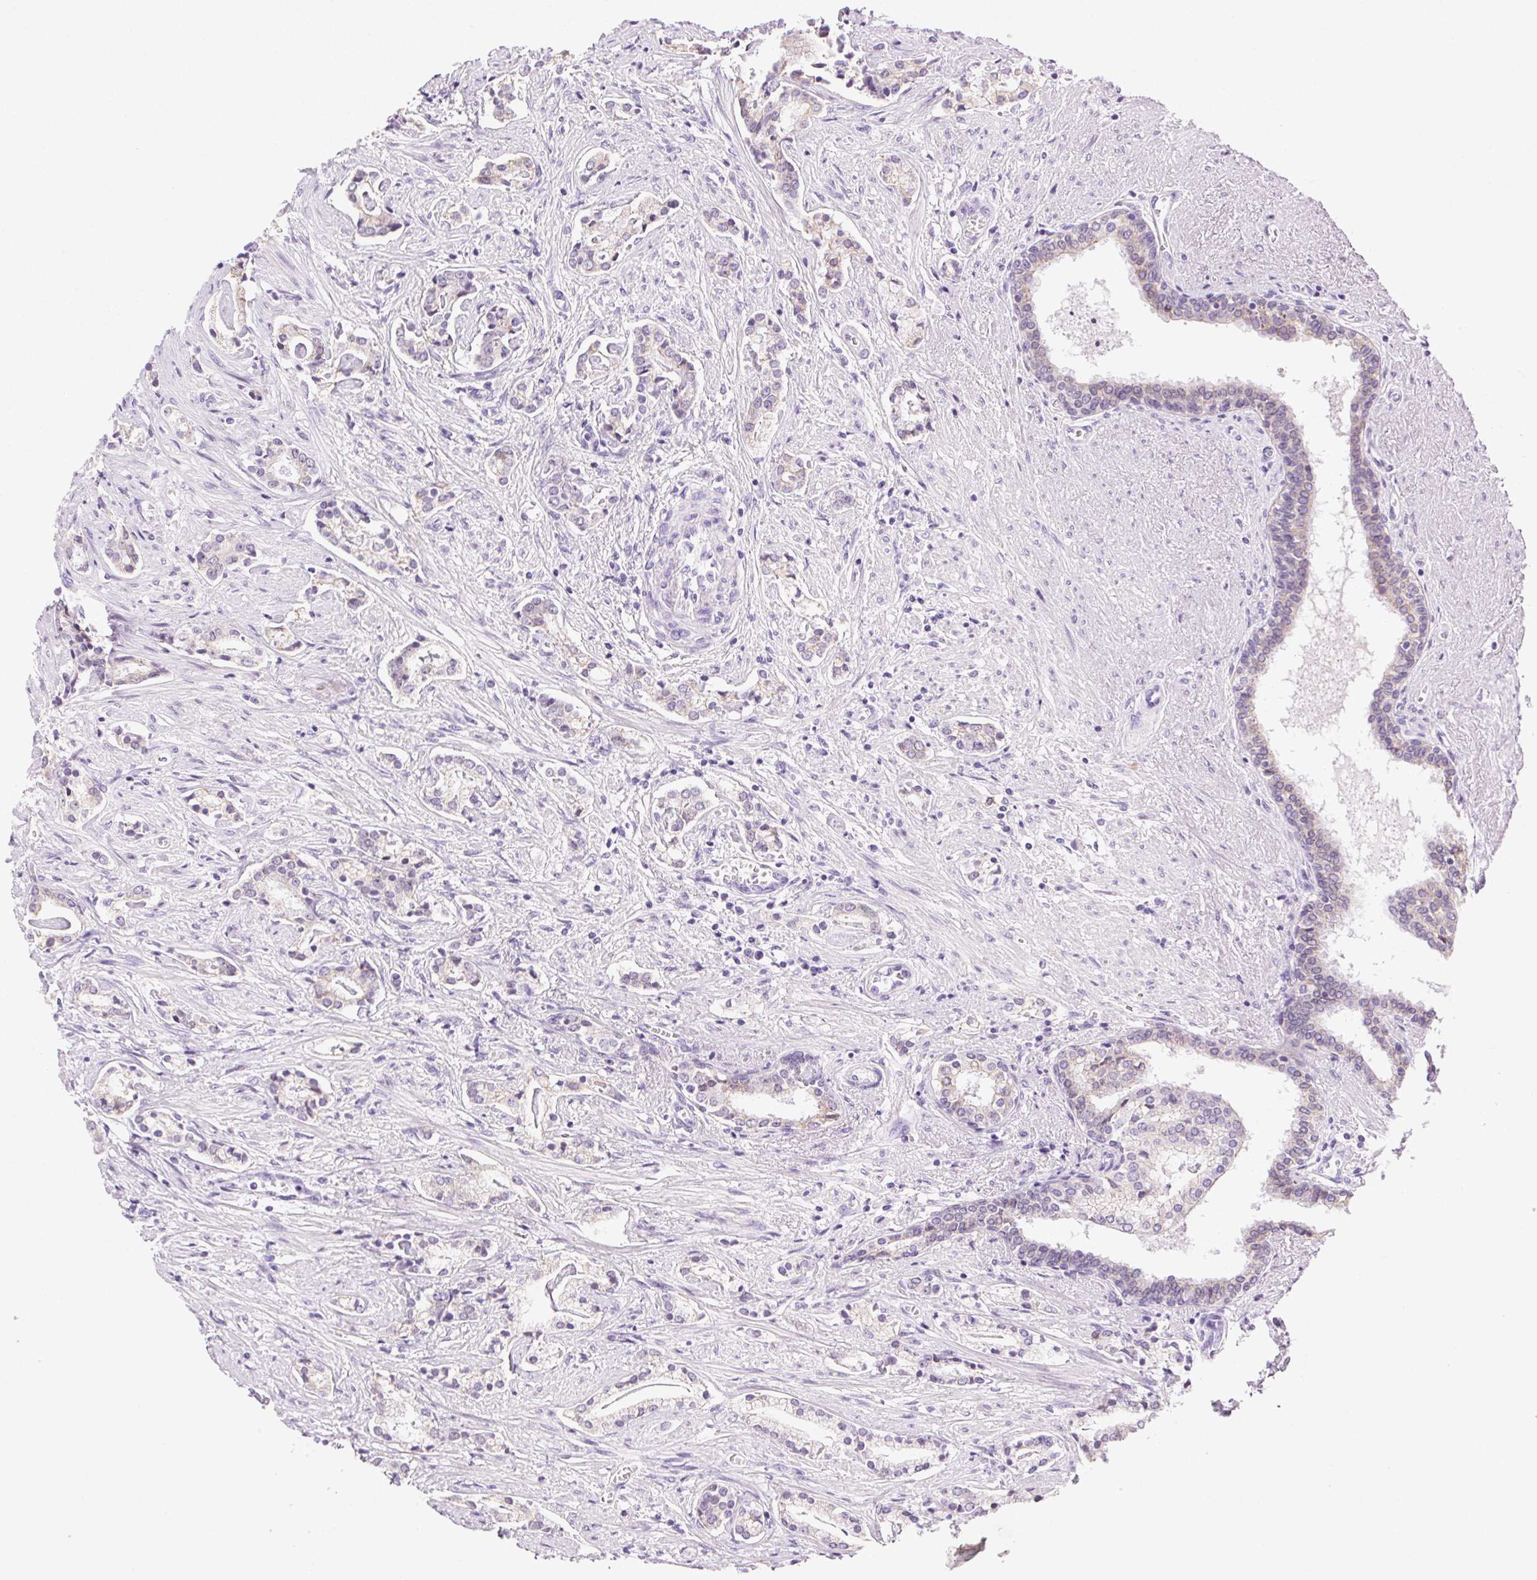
{"staining": {"intensity": "negative", "quantity": "none", "location": "none"}, "tissue": "prostate cancer", "cell_type": "Tumor cells", "image_type": "cancer", "snomed": [{"axis": "morphology", "description": "Adenocarcinoma, NOS"}, {"axis": "topography", "description": "Prostate"}], "caption": "Prostate cancer was stained to show a protein in brown. There is no significant staining in tumor cells.", "gene": "CLDN10", "patient": {"sex": "male", "age": 64}}